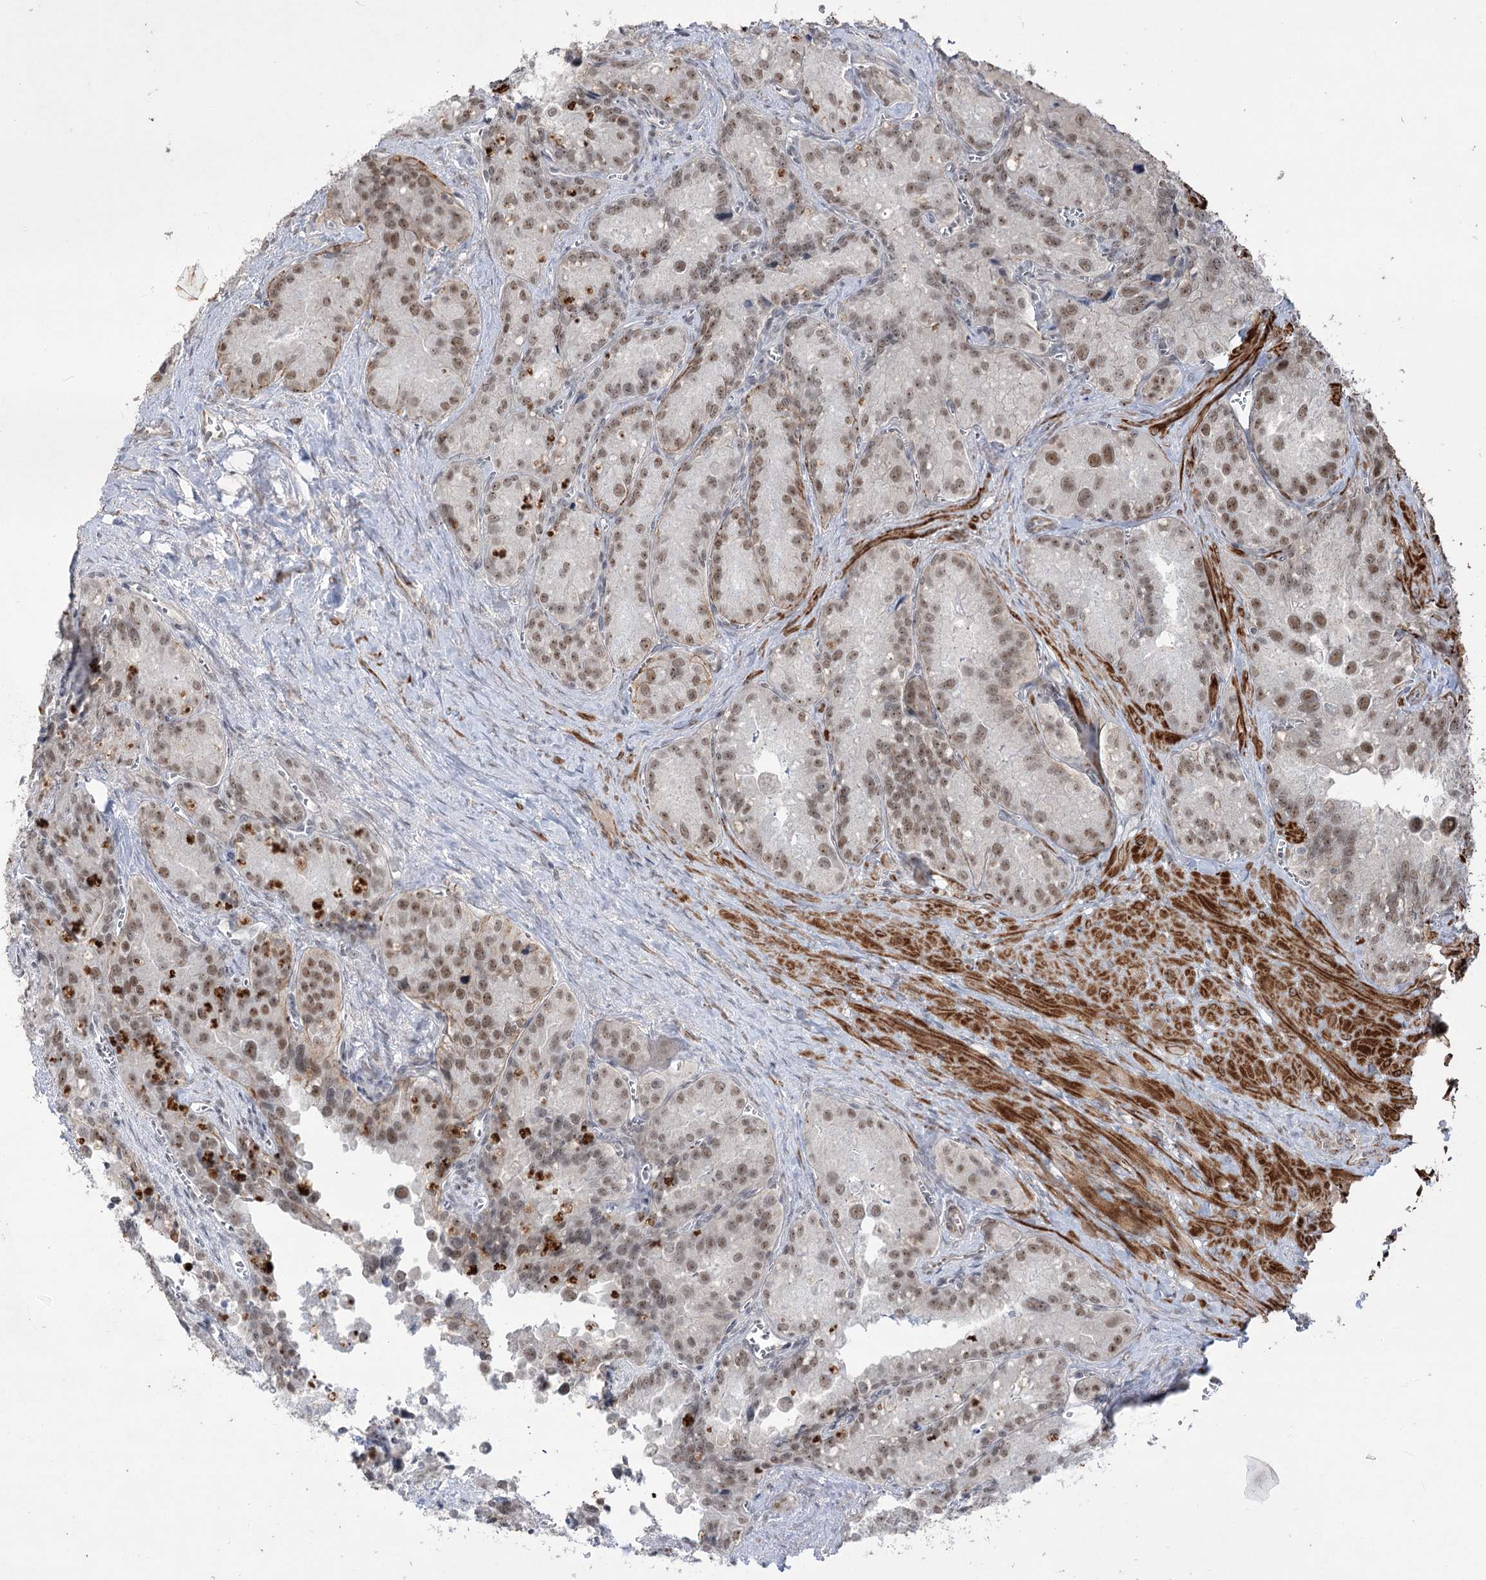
{"staining": {"intensity": "moderate", "quantity": ">75%", "location": "nuclear"}, "tissue": "seminal vesicle", "cell_type": "Glandular cells", "image_type": "normal", "snomed": [{"axis": "morphology", "description": "Normal tissue, NOS"}, {"axis": "topography", "description": "Seminal veicle"}], "caption": "Glandular cells demonstrate medium levels of moderate nuclear expression in about >75% of cells in unremarkable seminal vesicle.", "gene": "ZSCAN23", "patient": {"sex": "male", "age": 62}}